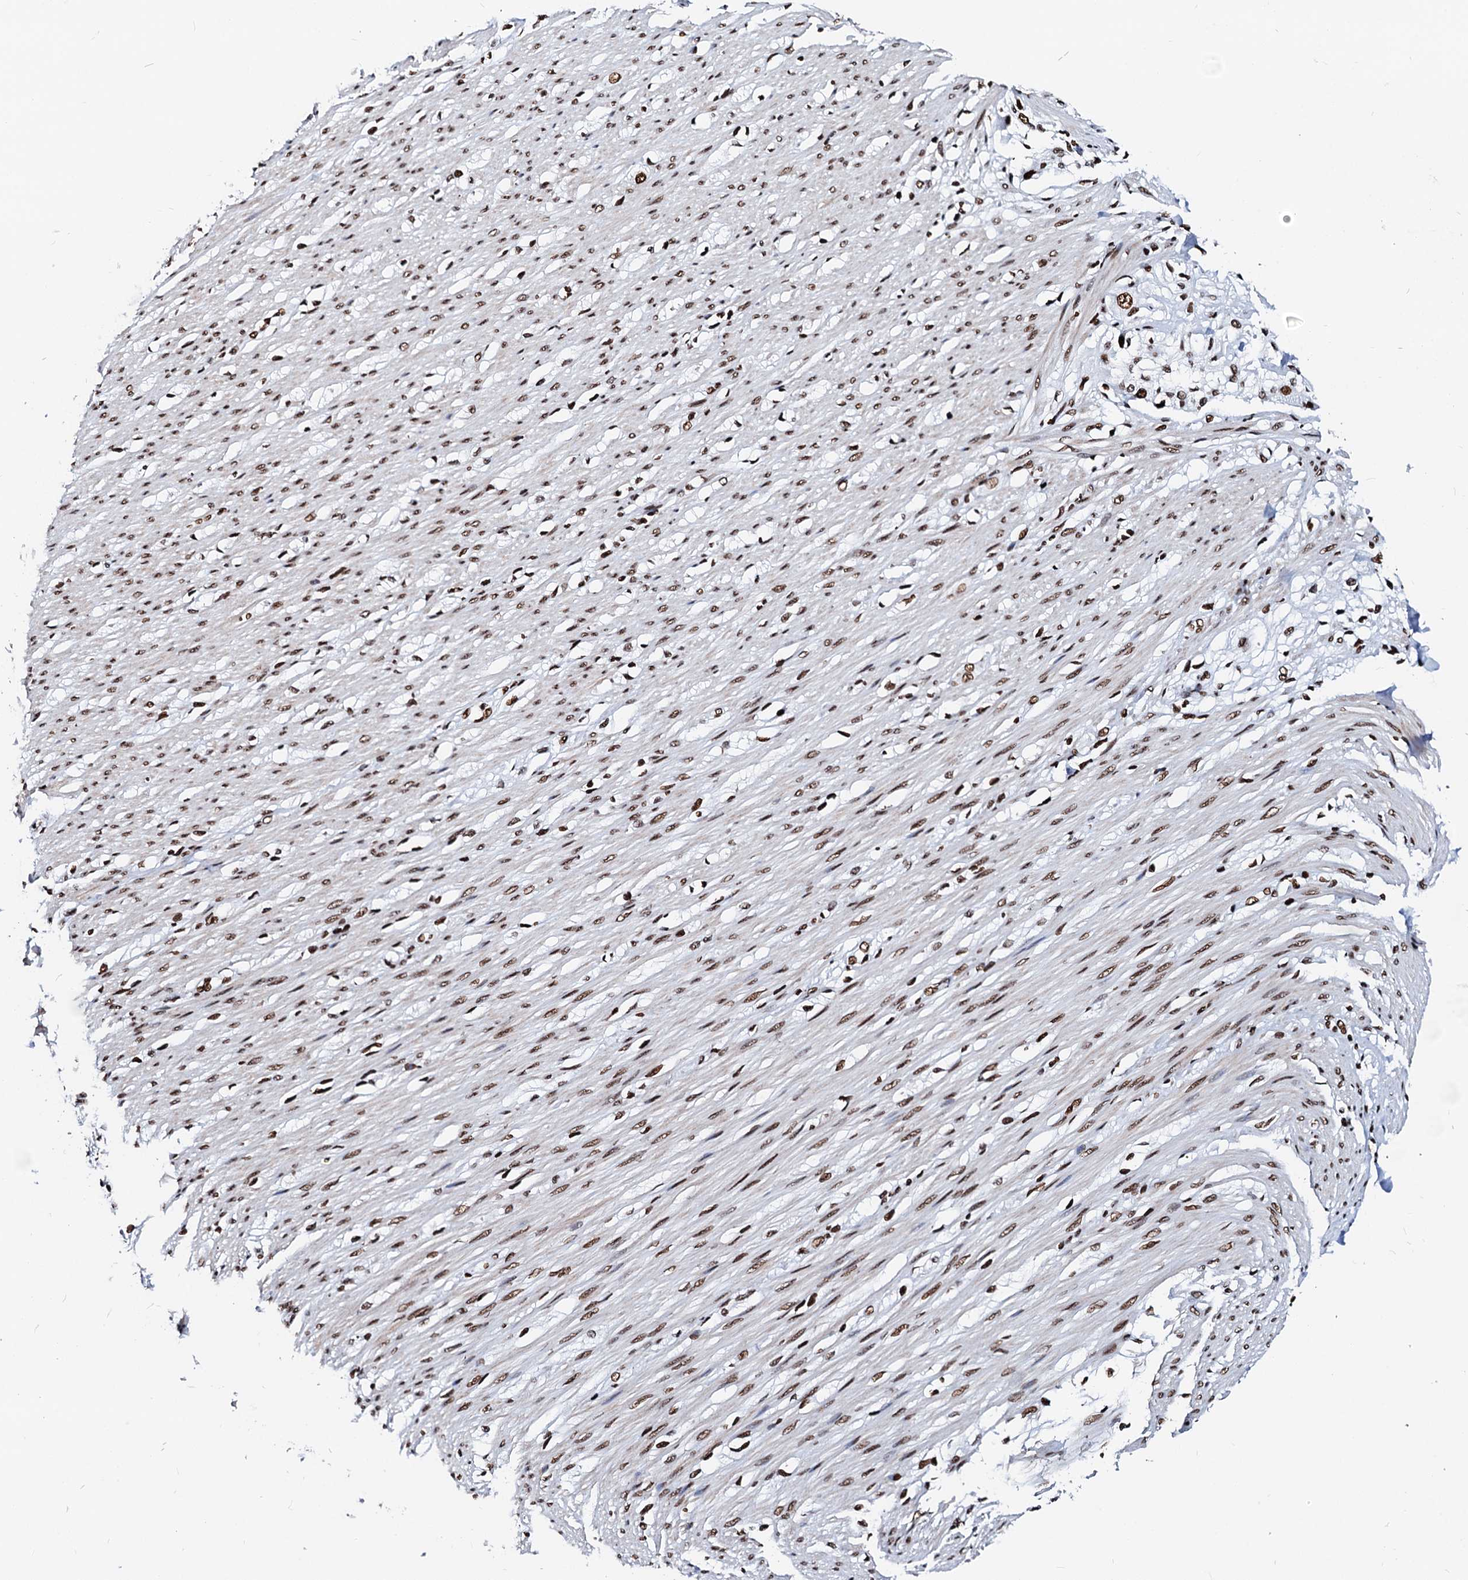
{"staining": {"intensity": "moderate", "quantity": ">75%", "location": "nuclear"}, "tissue": "smooth muscle", "cell_type": "Smooth muscle cells", "image_type": "normal", "snomed": [{"axis": "morphology", "description": "Normal tissue, NOS"}, {"axis": "morphology", "description": "Adenocarcinoma, NOS"}, {"axis": "topography", "description": "Colon"}, {"axis": "topography", "description": "Peripheral nerve tissue"}], "caption": "IHC (DAB) staining of normal human smooth muscle demonstrates moderate nuclear protein positivity in approximately >75% of smooth muscle cells.", "gene": "RALY", "patient": {"sex": "male", "age": 14}}